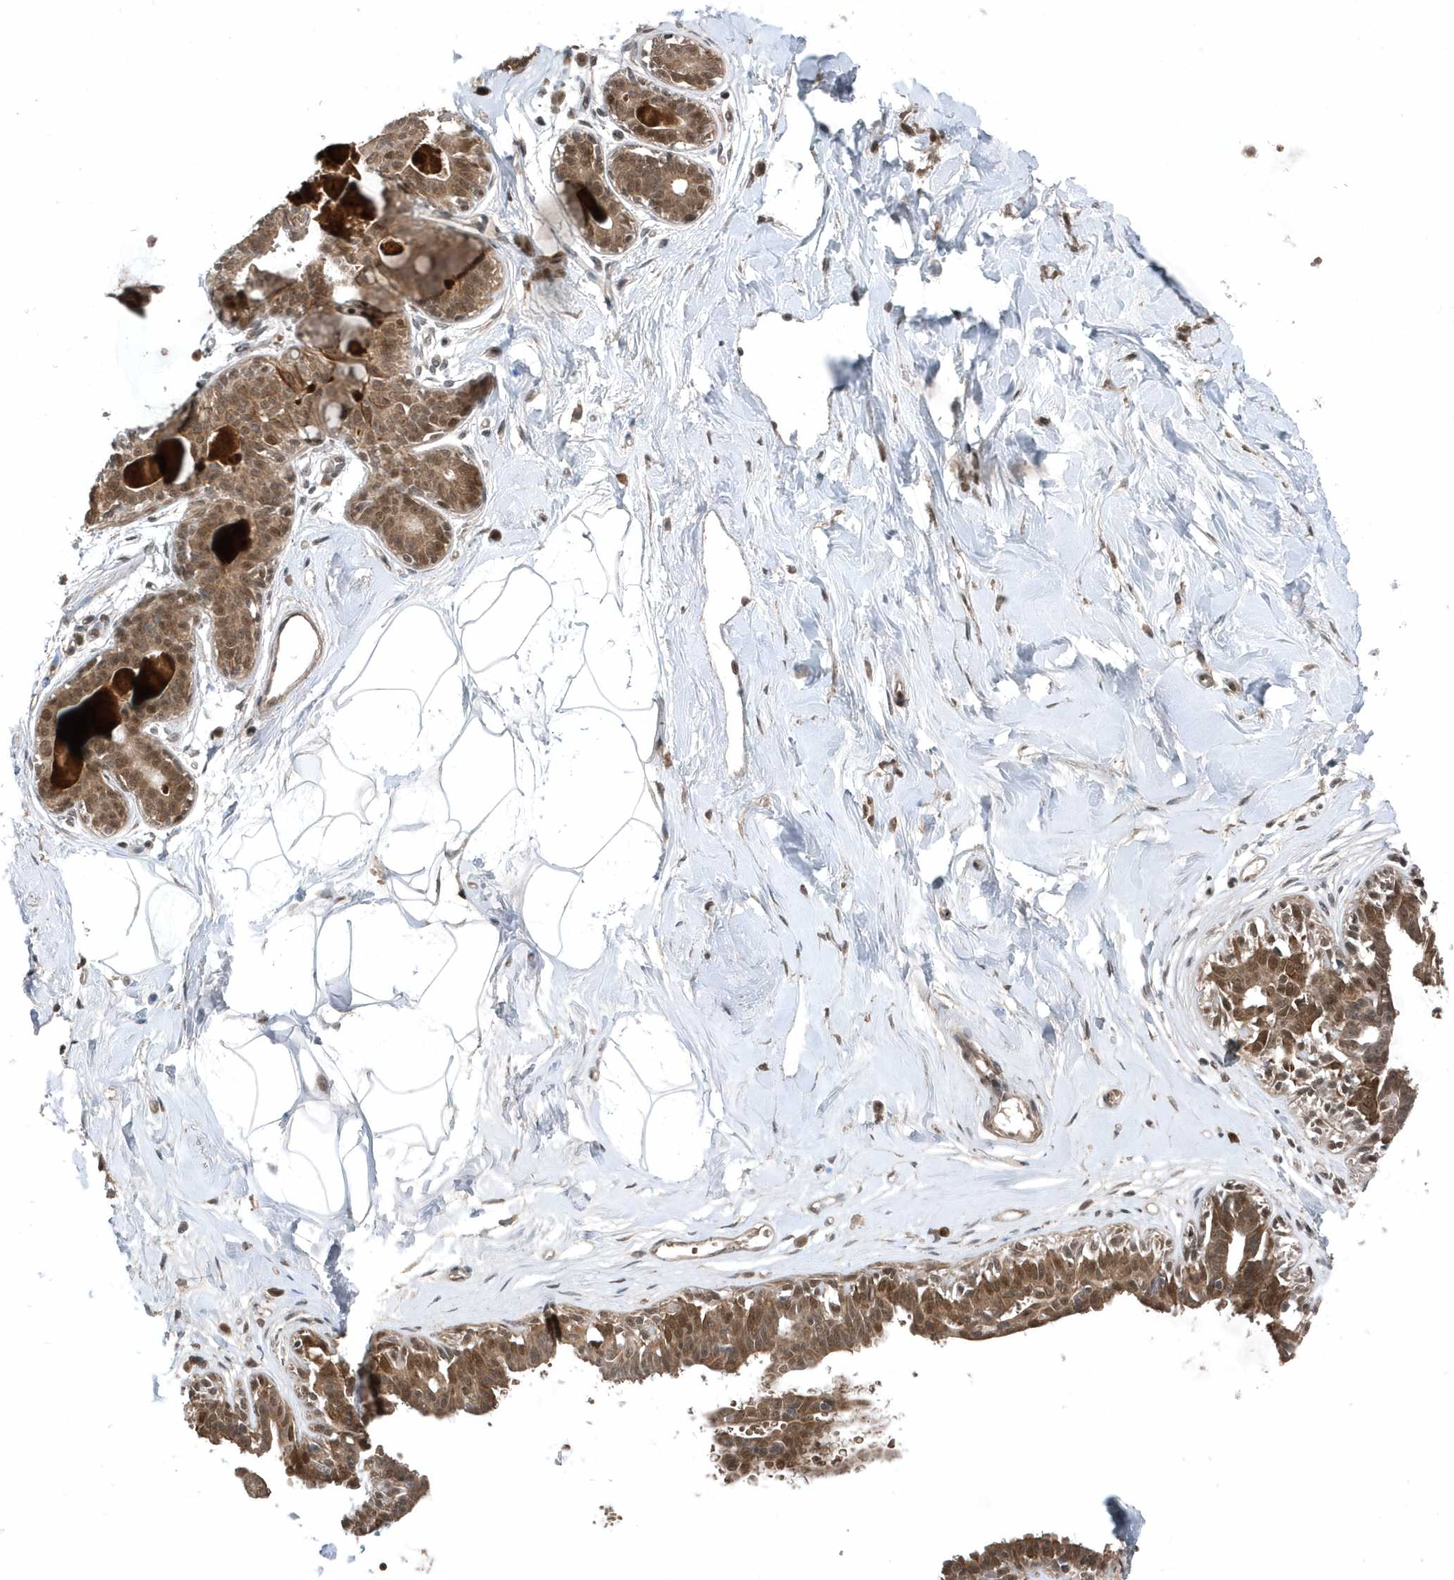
{"staining": {"intensity": "moderate", "quantity": ">75%", "location": "nuclear"}, "tissue": "breast", "cell_type": "Adipocytes", "image_type": "normal", "snomed": [{"axis": "morphology", "description": "Normal tissue, NOS"}, {"axis": "topography", "description": "Breast"}], "caption": "IHC of normal human breast reveals medium levels of moderate nuclear positivity in approximately >75% of adipocytes.", "gene": "QTRT2", "patient": {"sex": "female", "age": 45}}